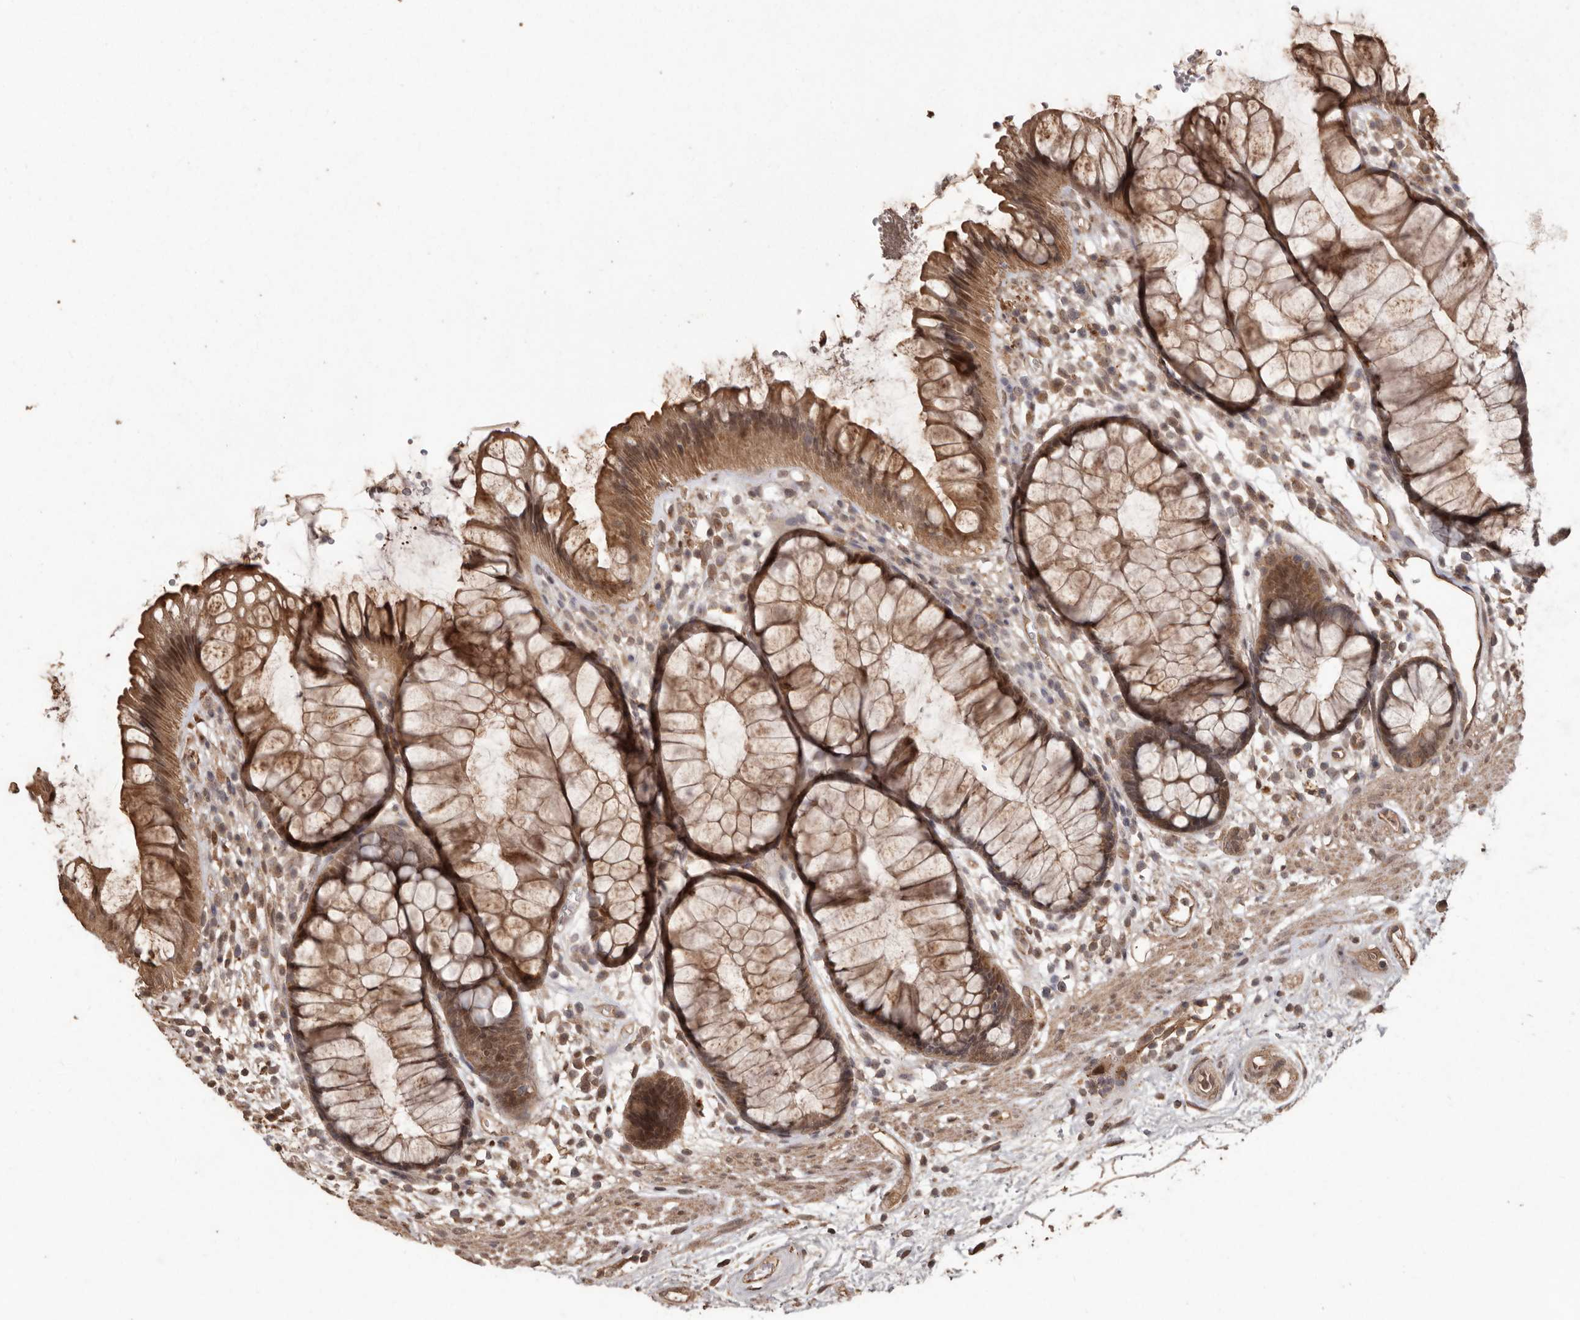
{"staining": {"intensity": "moderate", "quantity": ">75%", "location": "cytoplasmic/membranous"}, "tissue": "rectum", "cell_type": "Glandular cells", "image_type": "normal", "snomed": [{"axis": "morphology", "description": "Normal tissue, NOS"}, {"axis": "topography", "description": "Rectum"}], "caption": "A photomicrograph of rectum stained for a protein demonstrates moderate cytoplasmic/membranous brown staining in glandular cells. (Stains: DAB in brown, nuclei in blue, Microscopy: brightfield microscopy at high magnification).", "gene": "NUP43", "patient": {"sex": "male", "age": 51}}